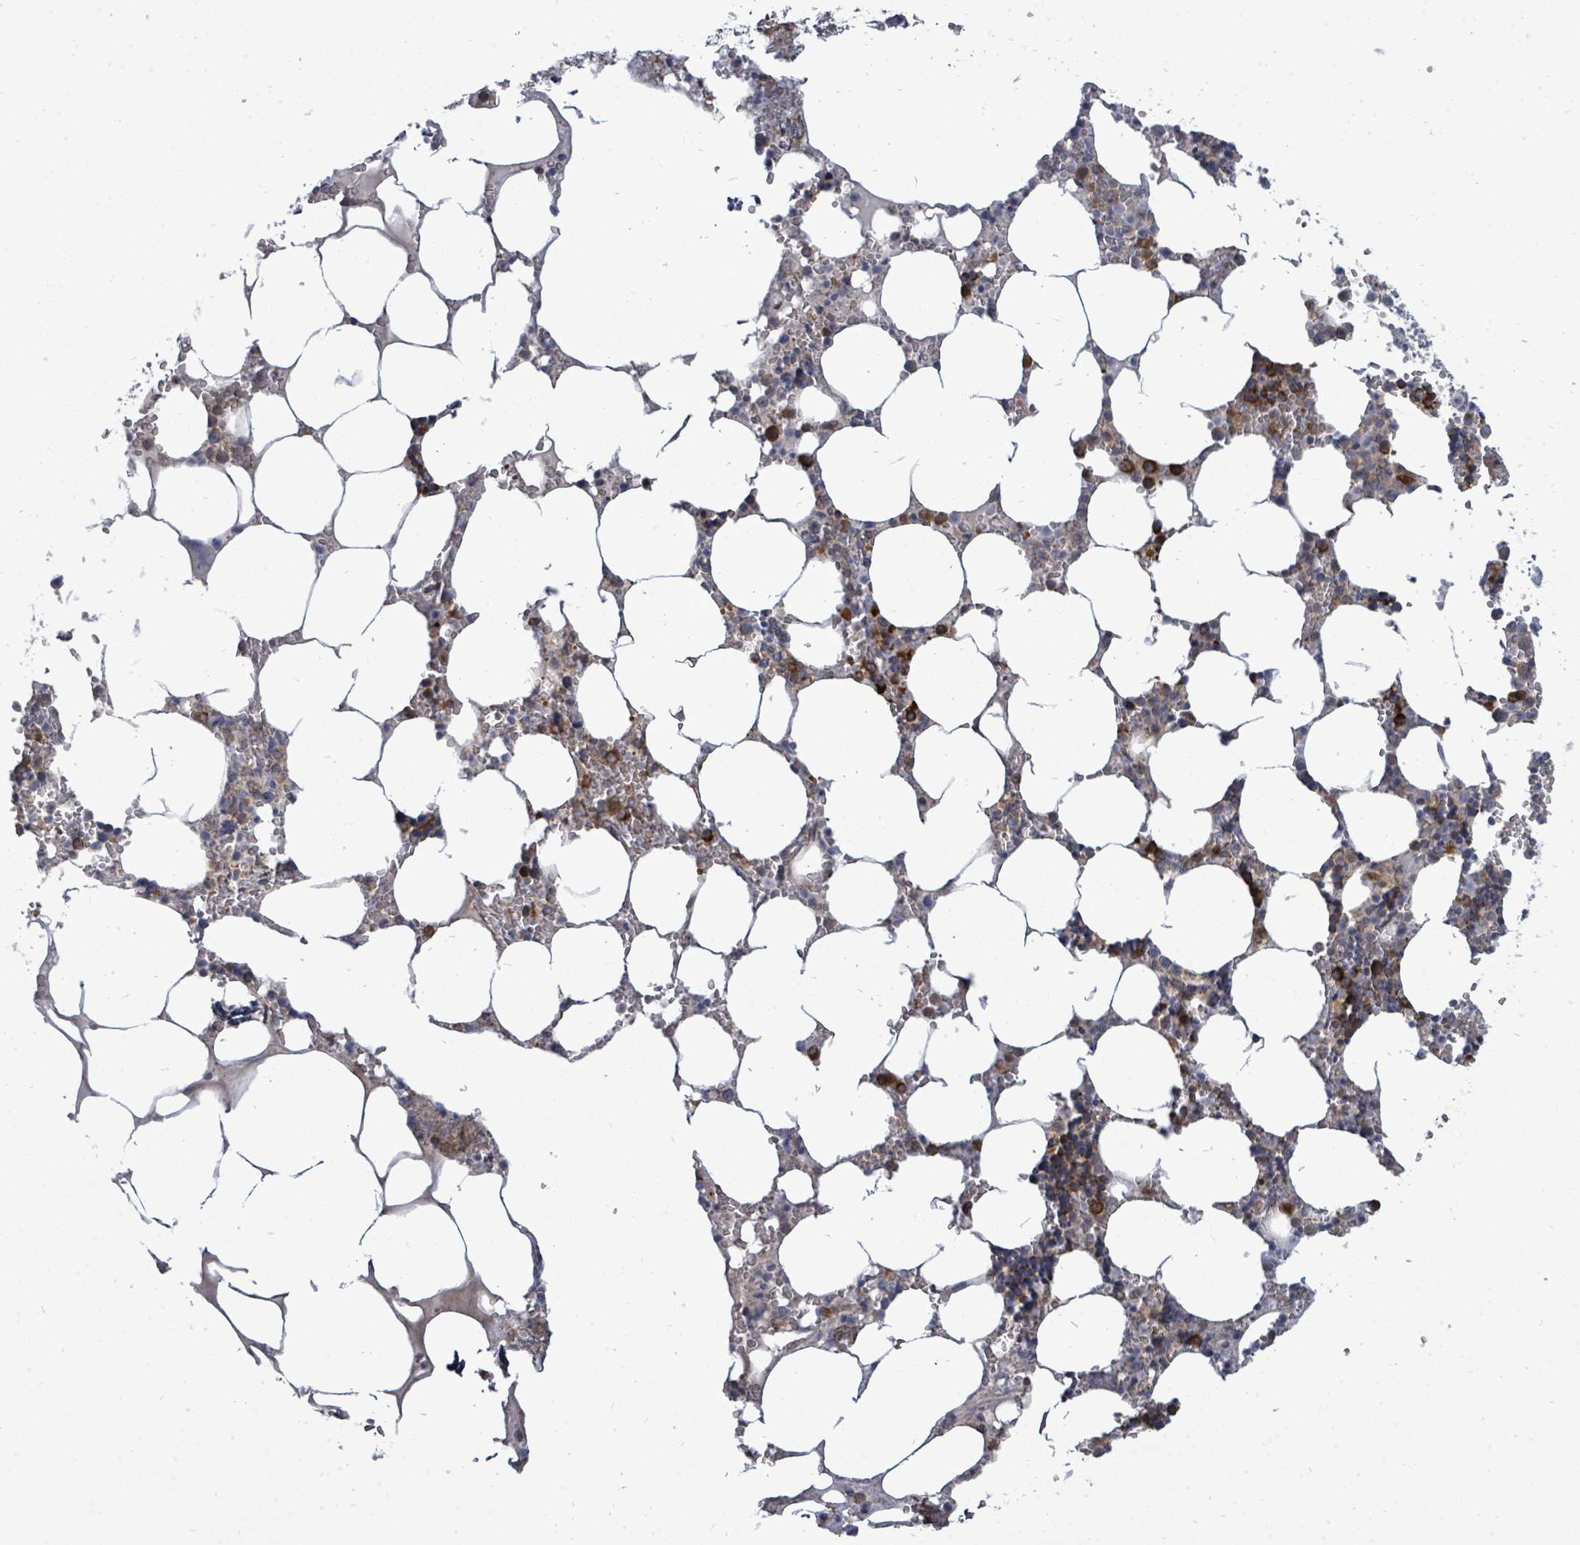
{"staining": {"intensity": "moderate", "quantity": "<25%", "location": "cytoplasmic/membranous"}, "tissue": "bone marrow", "cell_type": "Hematopoietic cells", "image_type": "normal", "snomed": [{"axis": "morphology", "description": "Normal tissue, NOS"}, {"axis": "topography", "description": "Bone marrow"}], "caption": "This is a photomicrograph of immunohistochemistry (IHC) staining of benign bone marrow, which shows moderate expression in the cytoplasmic/membranous of hematopoietic cells.", "gene": "EIF3CL", "patient": {"sex": "male", "age": 54}}